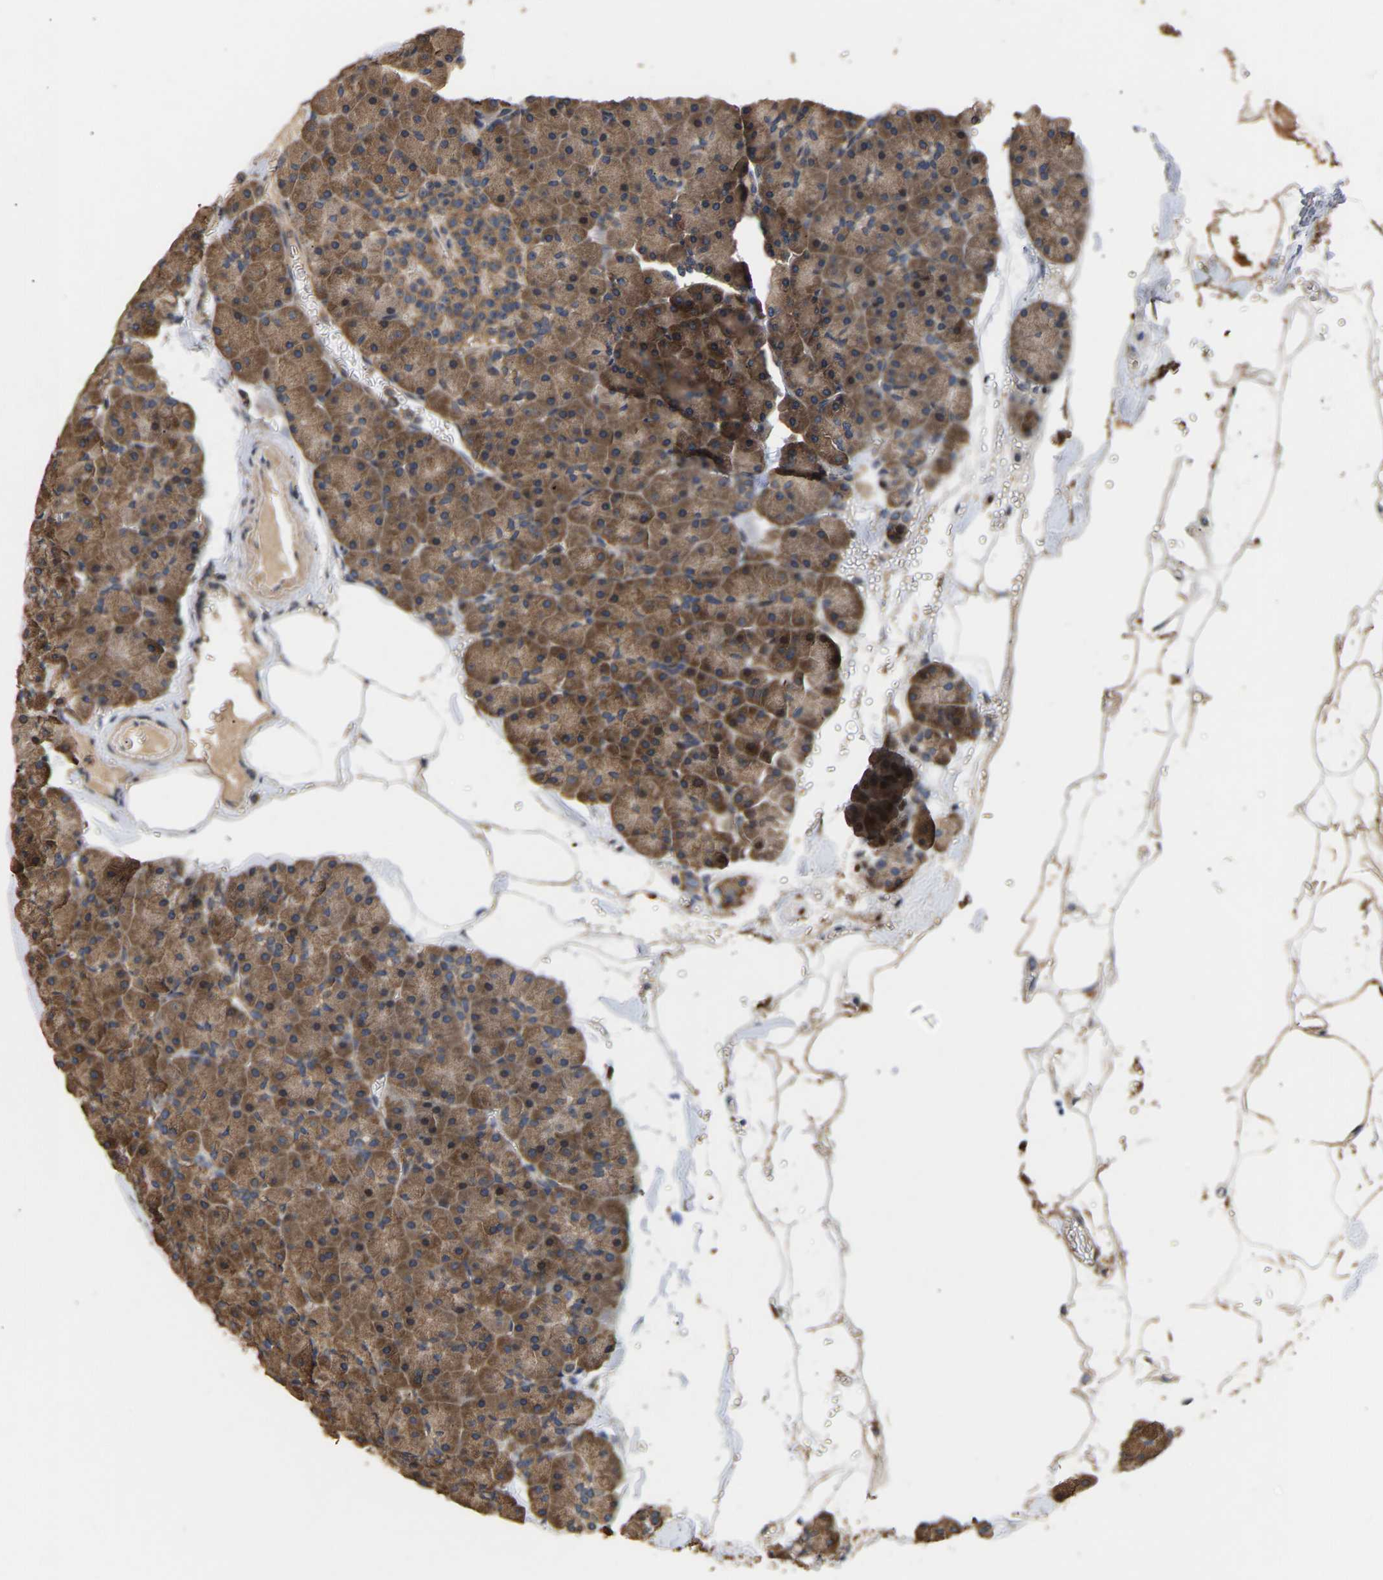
{"staining": {"intensity": "moderate", "quantity": ">75%", "location": "cytoplasmic/membranous"}, "tissue": "pancreas", "cell_type": "Exocrine glandular cells", "image_type": "normal", "snomed": [{"axis": "morphology", "description": "Normal tissue, NOS"}, {"axis": "topography", "description": "Pancreas"}], "caption": "Exocrine glandular cells display medium levels of moderate cytoplasmic/membranous expression in approximately >75% of cells in benign human pancreas.", "gene": "AIMP2", "patient": {"sex": "male", "age": 35}}